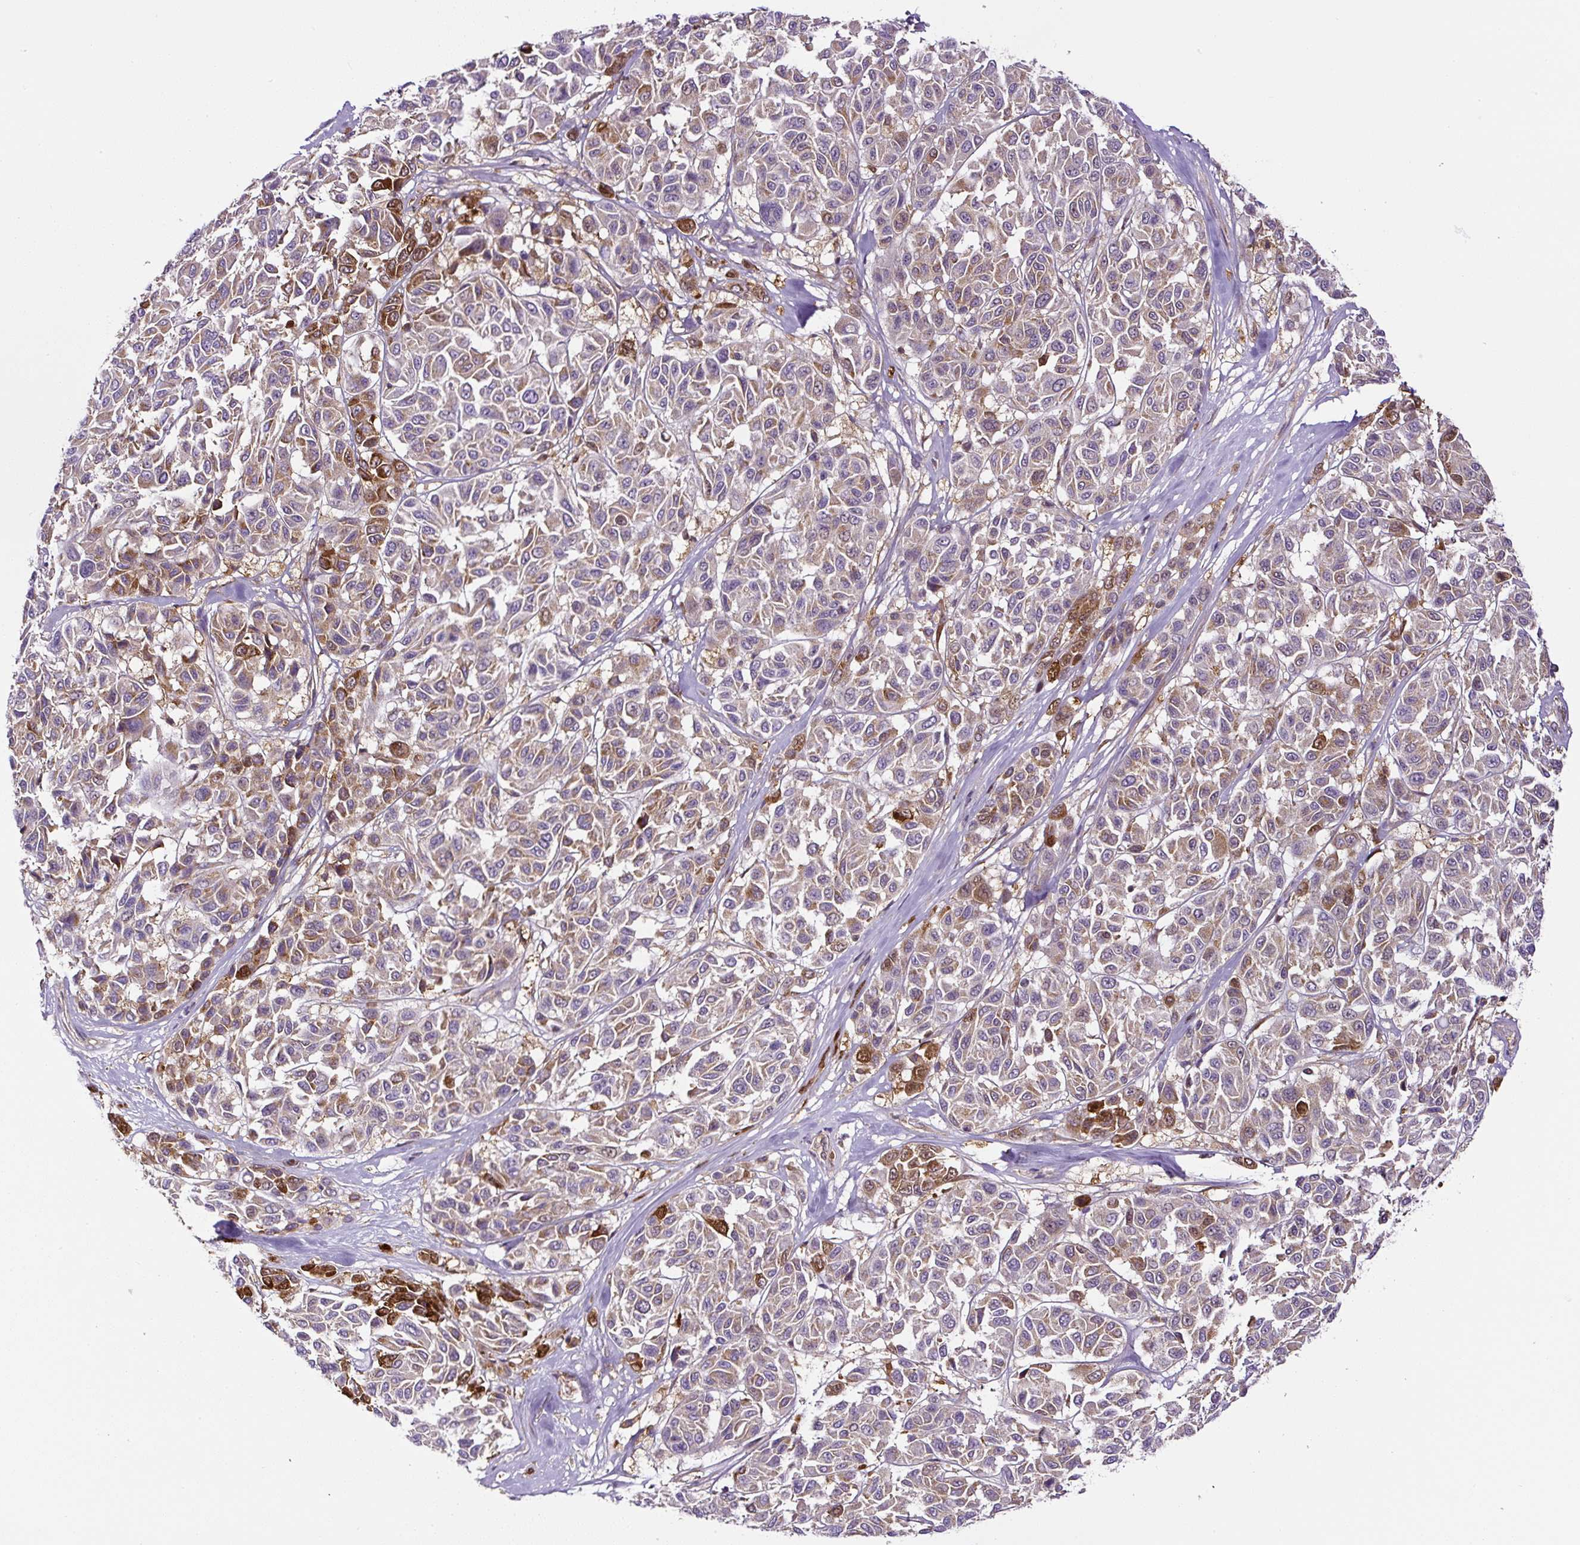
{"staining": {"intensity": "strong", "quantity": "<25%", "location": "cytoplasmic/membranous"}, "tissue": "melanoma", "cell_type": "Tumor cells", "image_type": "cancer", "snomed": [{"axis": "morphology", "description": "Malignant melanoma, NOS"}, {"axis": "topography", "description": "Skin"}], "caption": "DAB immunohistochemical staining of human malignant melanoma reveals strong cytoplasmic/membranous protein positivity in about <25% of tumor cells.", "gene": "ANXA1", "patient": {"sex": "female", "age": 66}}